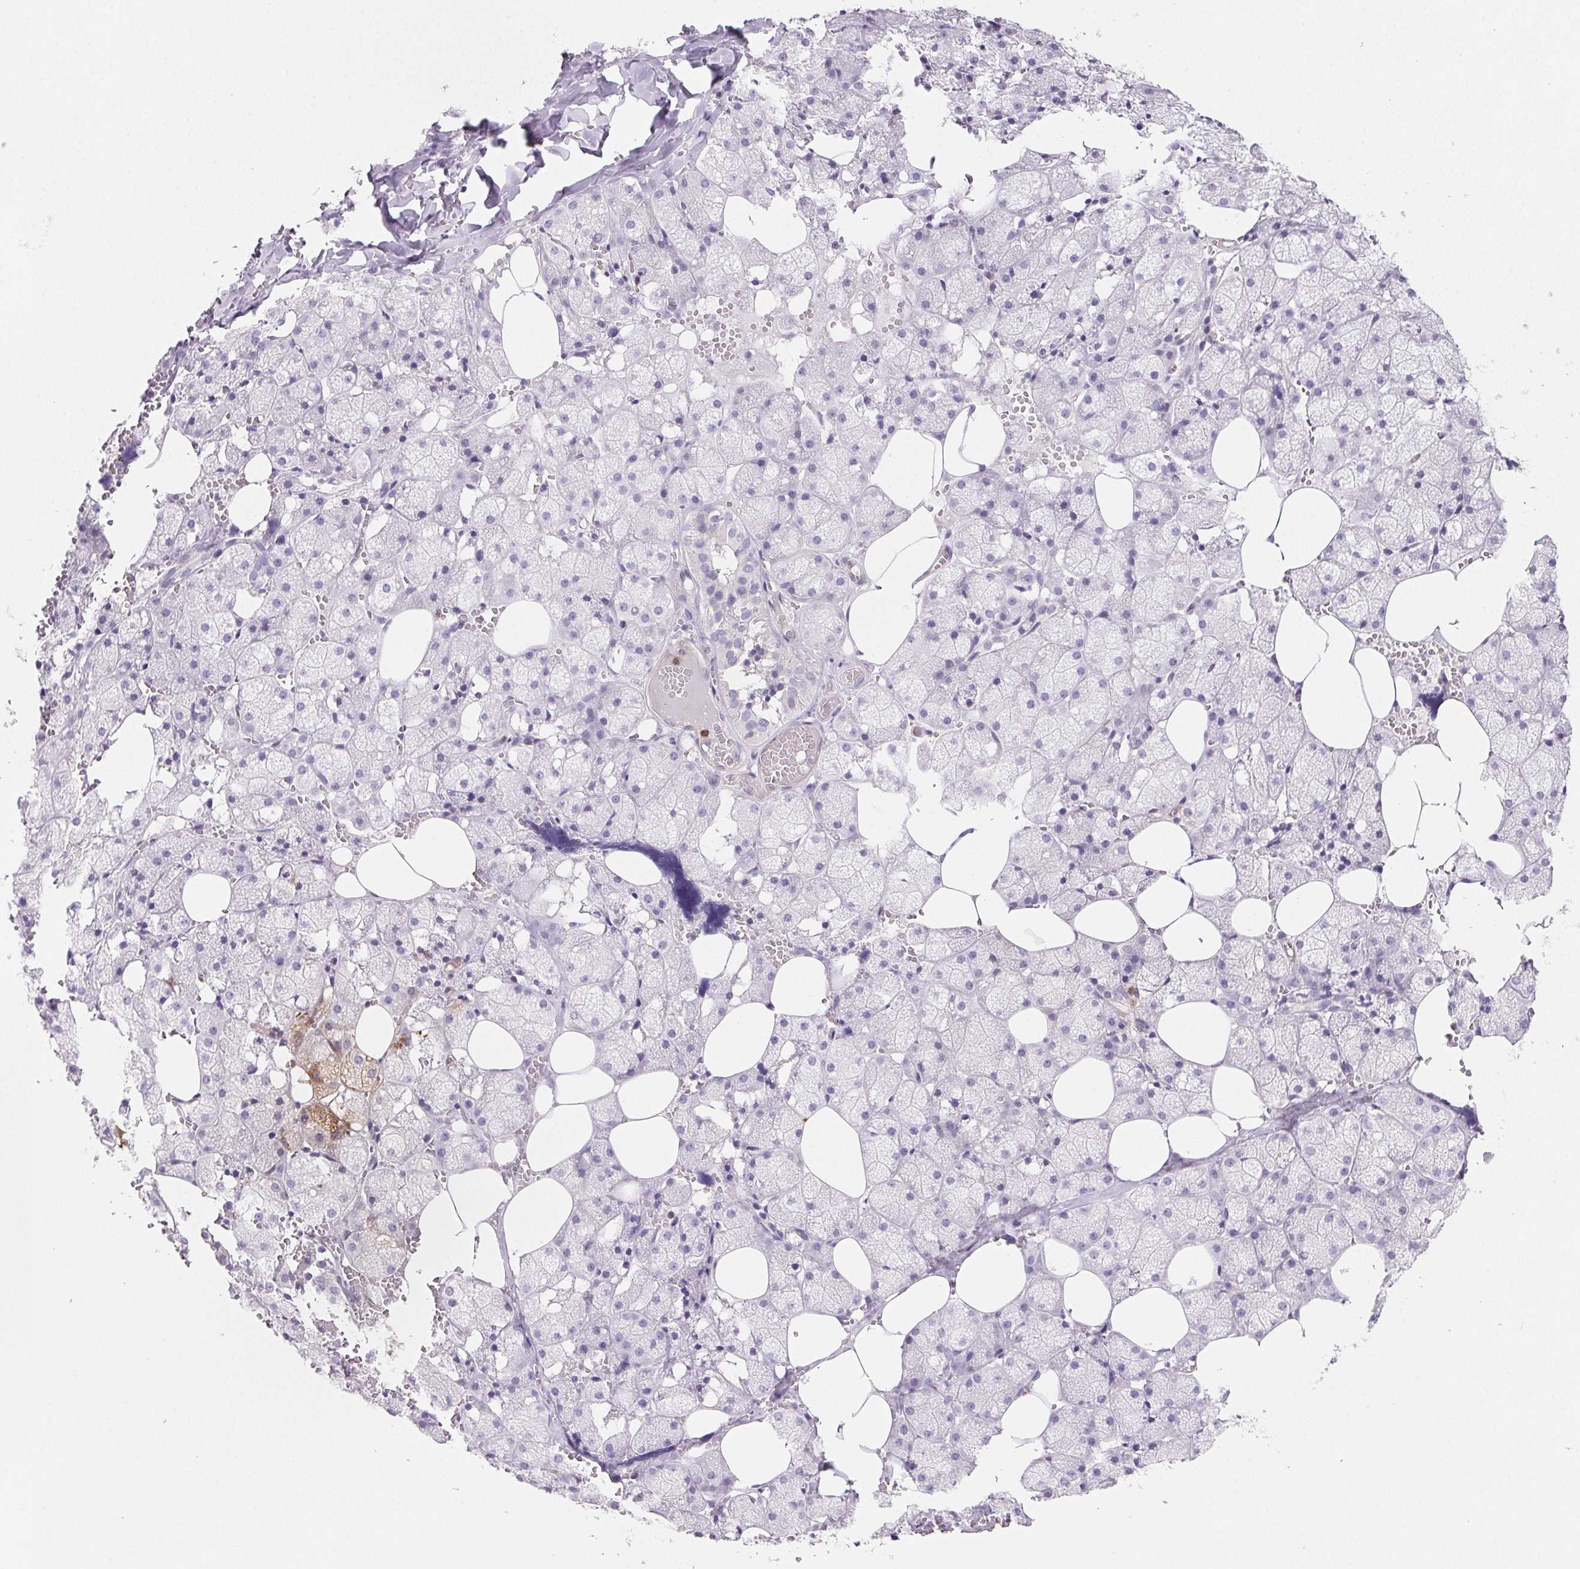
{"staining": {"intensity": "weak", "quantity": "<25%", "location": "cytoplasmic/membranous"}, "tissue": "salivary gland", "cell_type": "Glandular cells", "image_type": "normal", "snomed": [{"axis": "morphology", "description": "Normal tissue, NOS"}, {"axis": "topography", "description": "Salivary gland"}, {"axis": "topography", "description": "Peripheral nerve tissue"}], "caption": "The IHC histopathology image has no significant staining in glandular cells of salivary gland. The staining was performed using DAB (3,3'-diaminobenzidine) to visualize the protein expression in brown, while the nuclei were stained in blue with hematoxylin (Magnification: 20x).", "gene": "GBP1", "patient": {"sex": "male", "age": 38}}